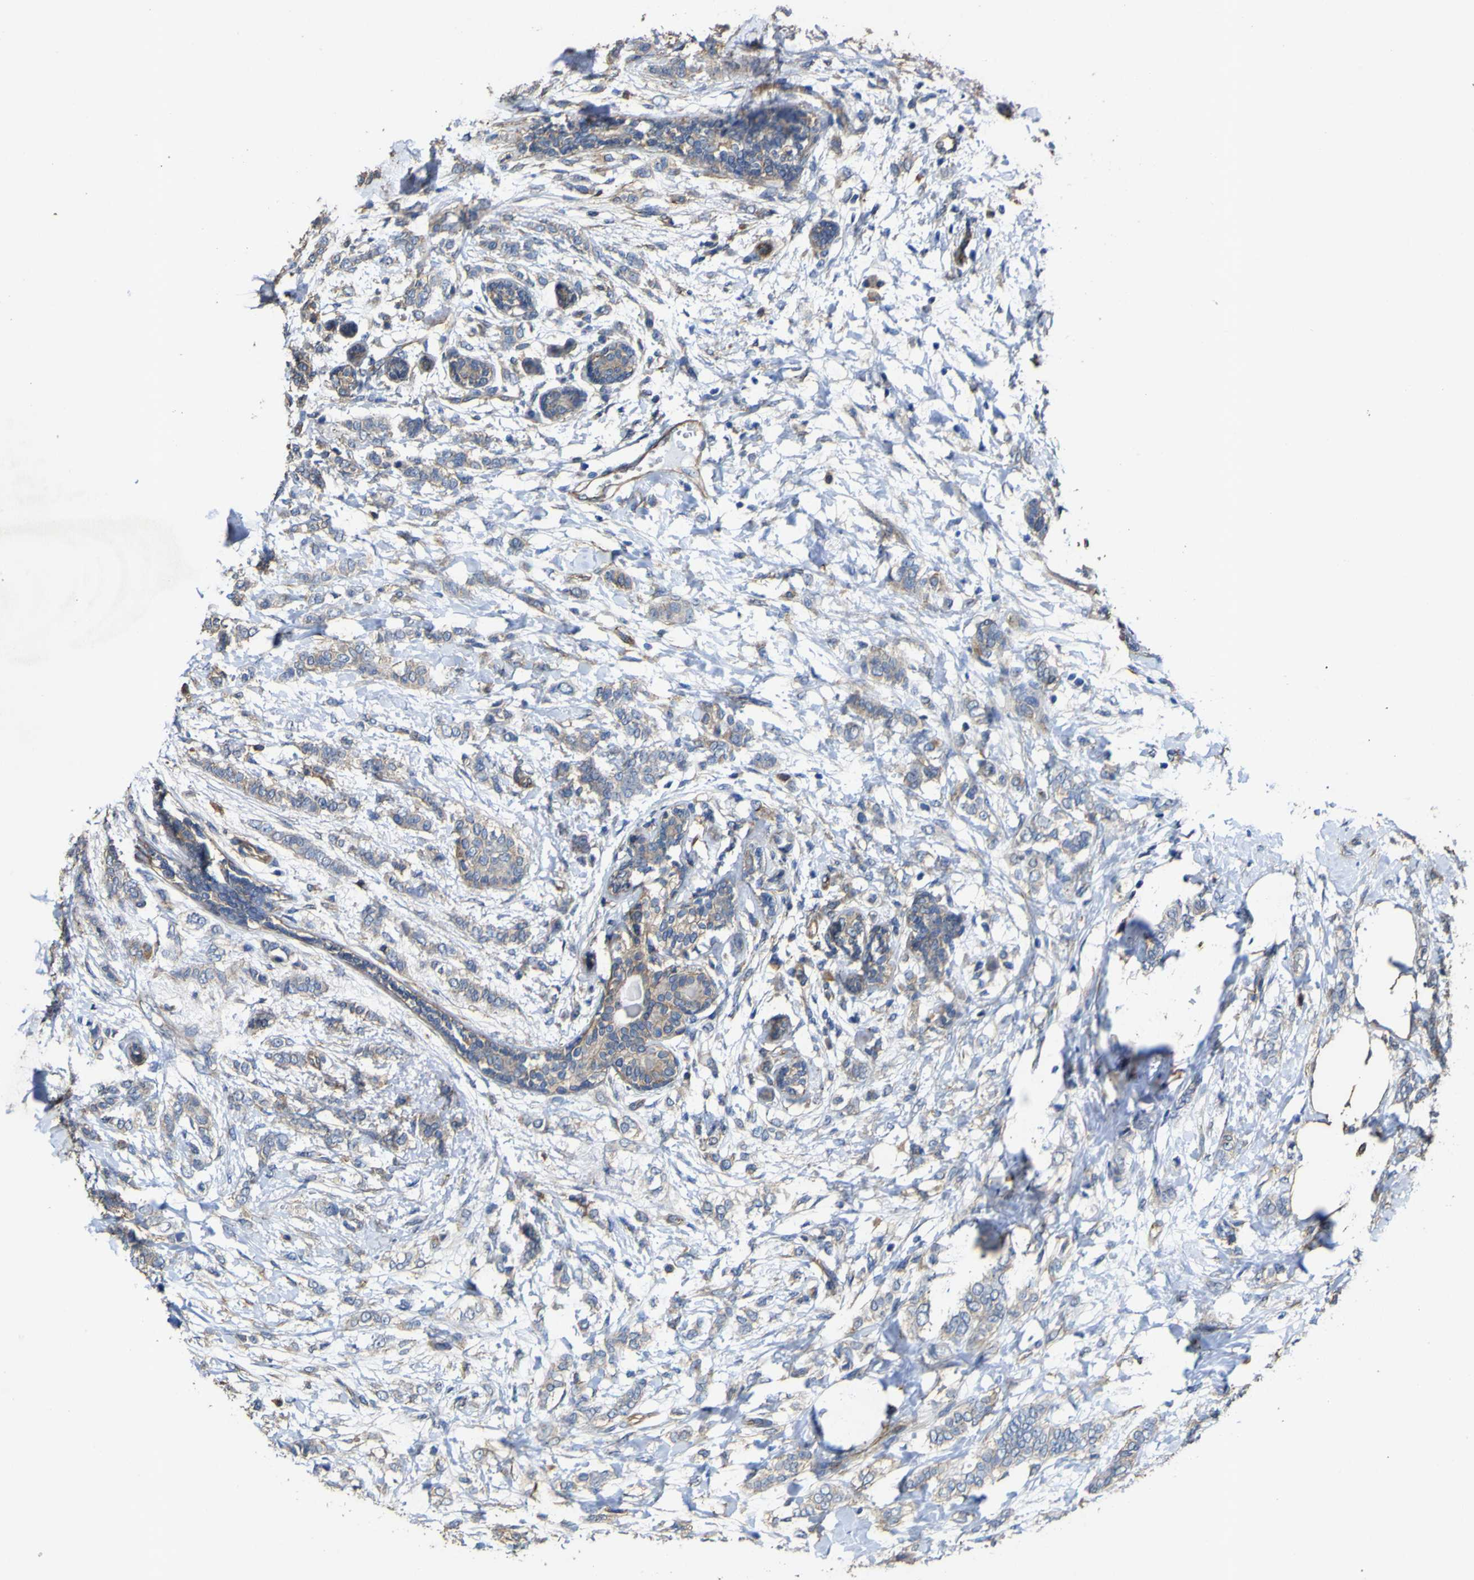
{"staining": {"intensity": "weak", "quantity": ">75%", "location": "cytoplasmic/membranous"}, "tissue": "breast cancer", "cell_type": "Tumor cells", "image_type": "cancer", "snomed": [{"axis": "morphology", "description": "Lobular carcinoma, in situ"}, {"axis": "morphology", "description": "Lobular carcinoma"}, {"axis": "topography", "description": "Breast"}], "caption": "Immunohistochemistry (IHC) photomicrograph of human breast cancer stained for a protein (brown), which demonstrates low levels of weak cytoplasmic/membranous expression in about >75% of tumor cells.", "gene": "TNFSF15", "patient": {"sex": "female", "age": 41}}